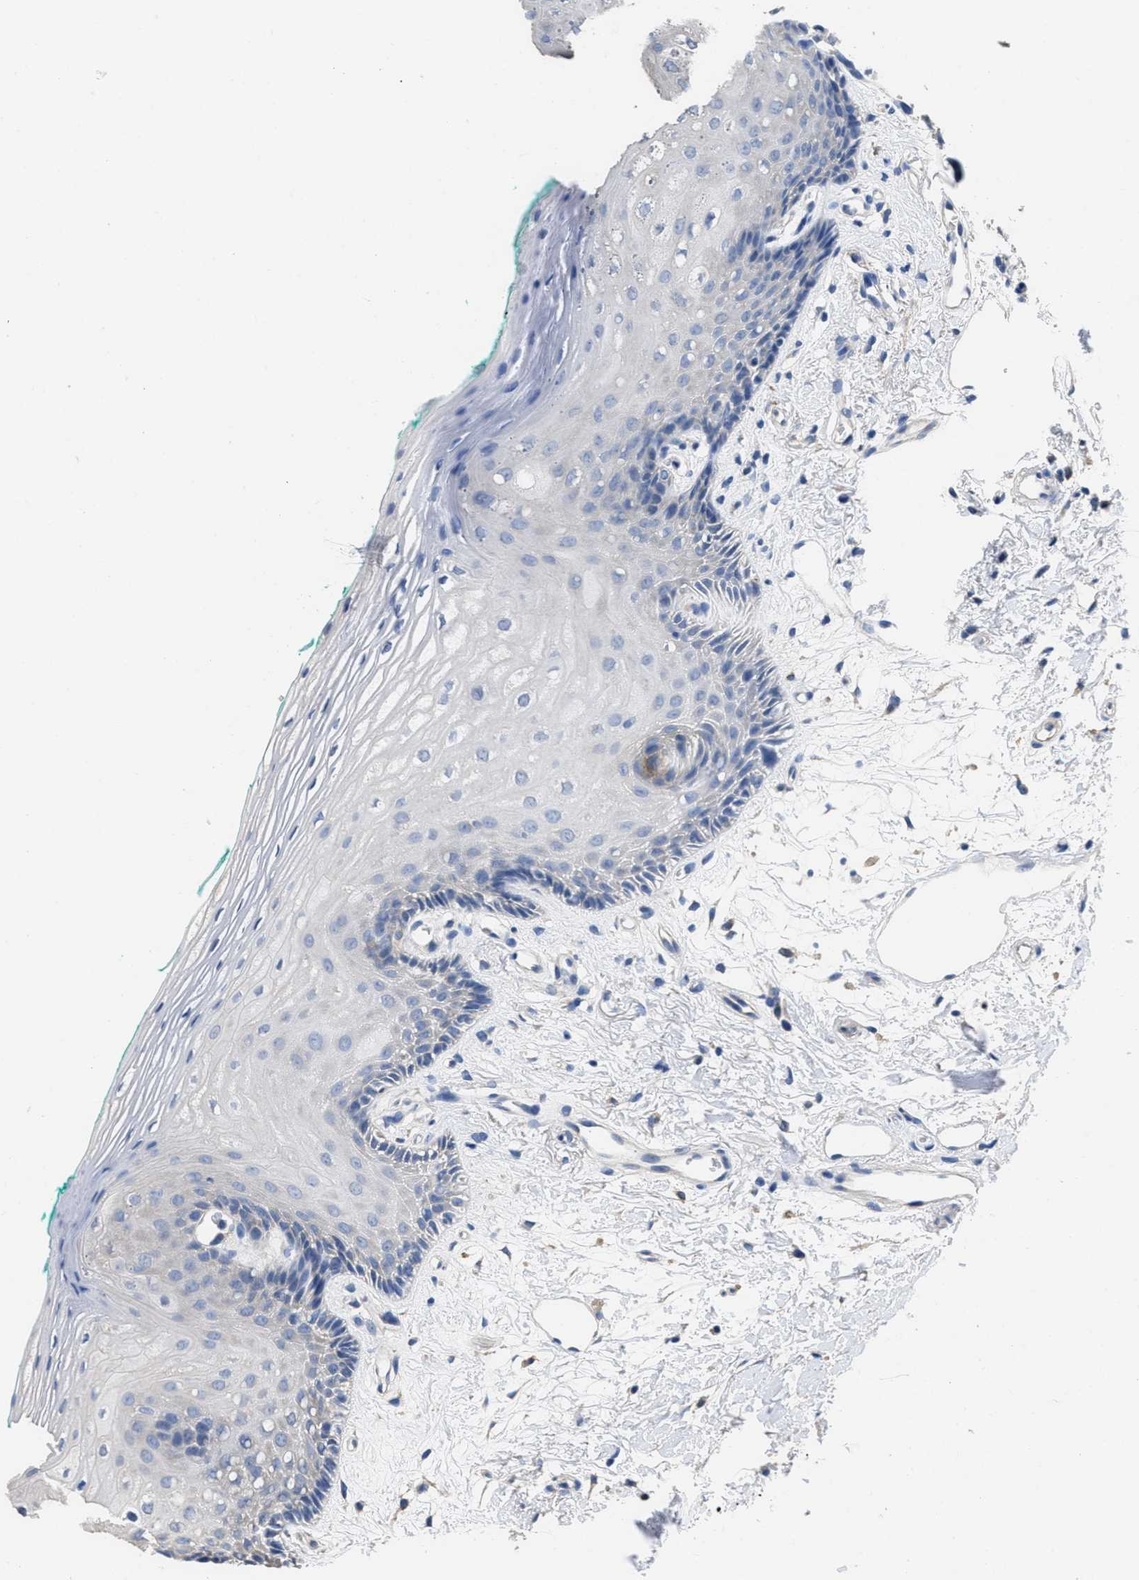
{"staining": {"intensity": "negative", "quantity": "none", "location": "none"}, "tissue": "oral mucosa", "cell_type": "Squamous epithelial cells", "image_type": "normal", "snomed": [{"axis": "morphology", "description": "Normal tissue, NOS"}, {"axis": "topography", "description": "Skeletal muscle"}, {"axis": "topography", "description": "Oral tissue"}, {"axis": "topography", "description": "Peripheral nerve tissue"}], "caption": "Immunohistochemical staining of normal oral mucosa reveals no significant expression in squamous epithelial cells. (Immunohistochemistry (ihc), brightfield microscopy, high magnification).", "gene": "CA9", "patient": {"sex": "female", "age": 84}}